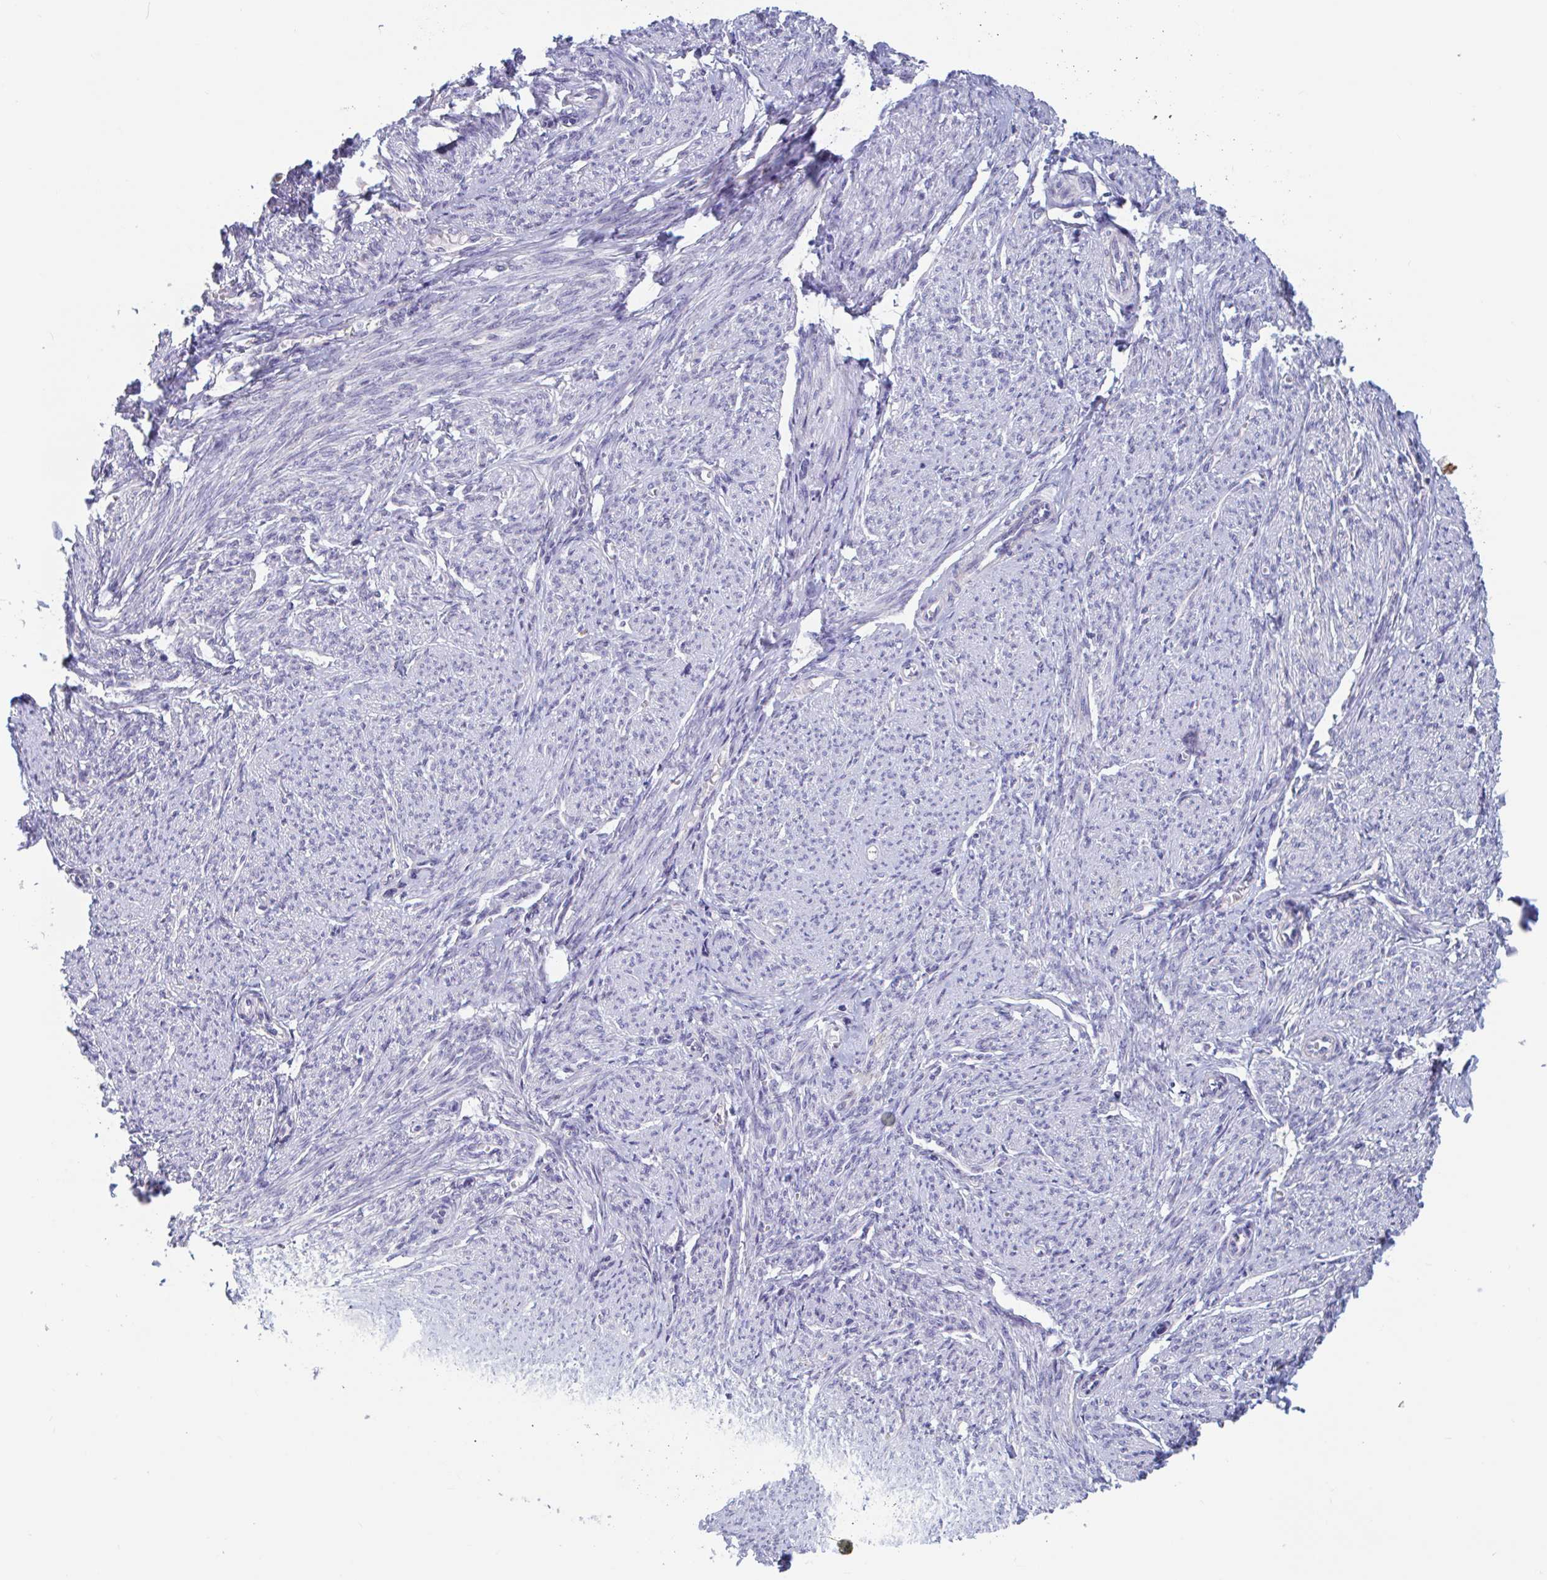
{"staining": {"intensity": "negative", "quantity": "none", "location": "none"}, "tissue": "smooth muscle", "cell_type": "Smooth muscle cells", "image_type": "normal", "snomed": [{"axis": "morphology", "description": "Normal tissue, NOS"}, {"axis": "topography", "description": "Smooth muscle"}], "caption": "A high-resolution photomicrograph shows IHC staining of unremarkable smooth muscle, which reveals no significant staining in smooth muscle cells.", "gene": "UNKL", "patient": {"sex": "female", "age": 65}}